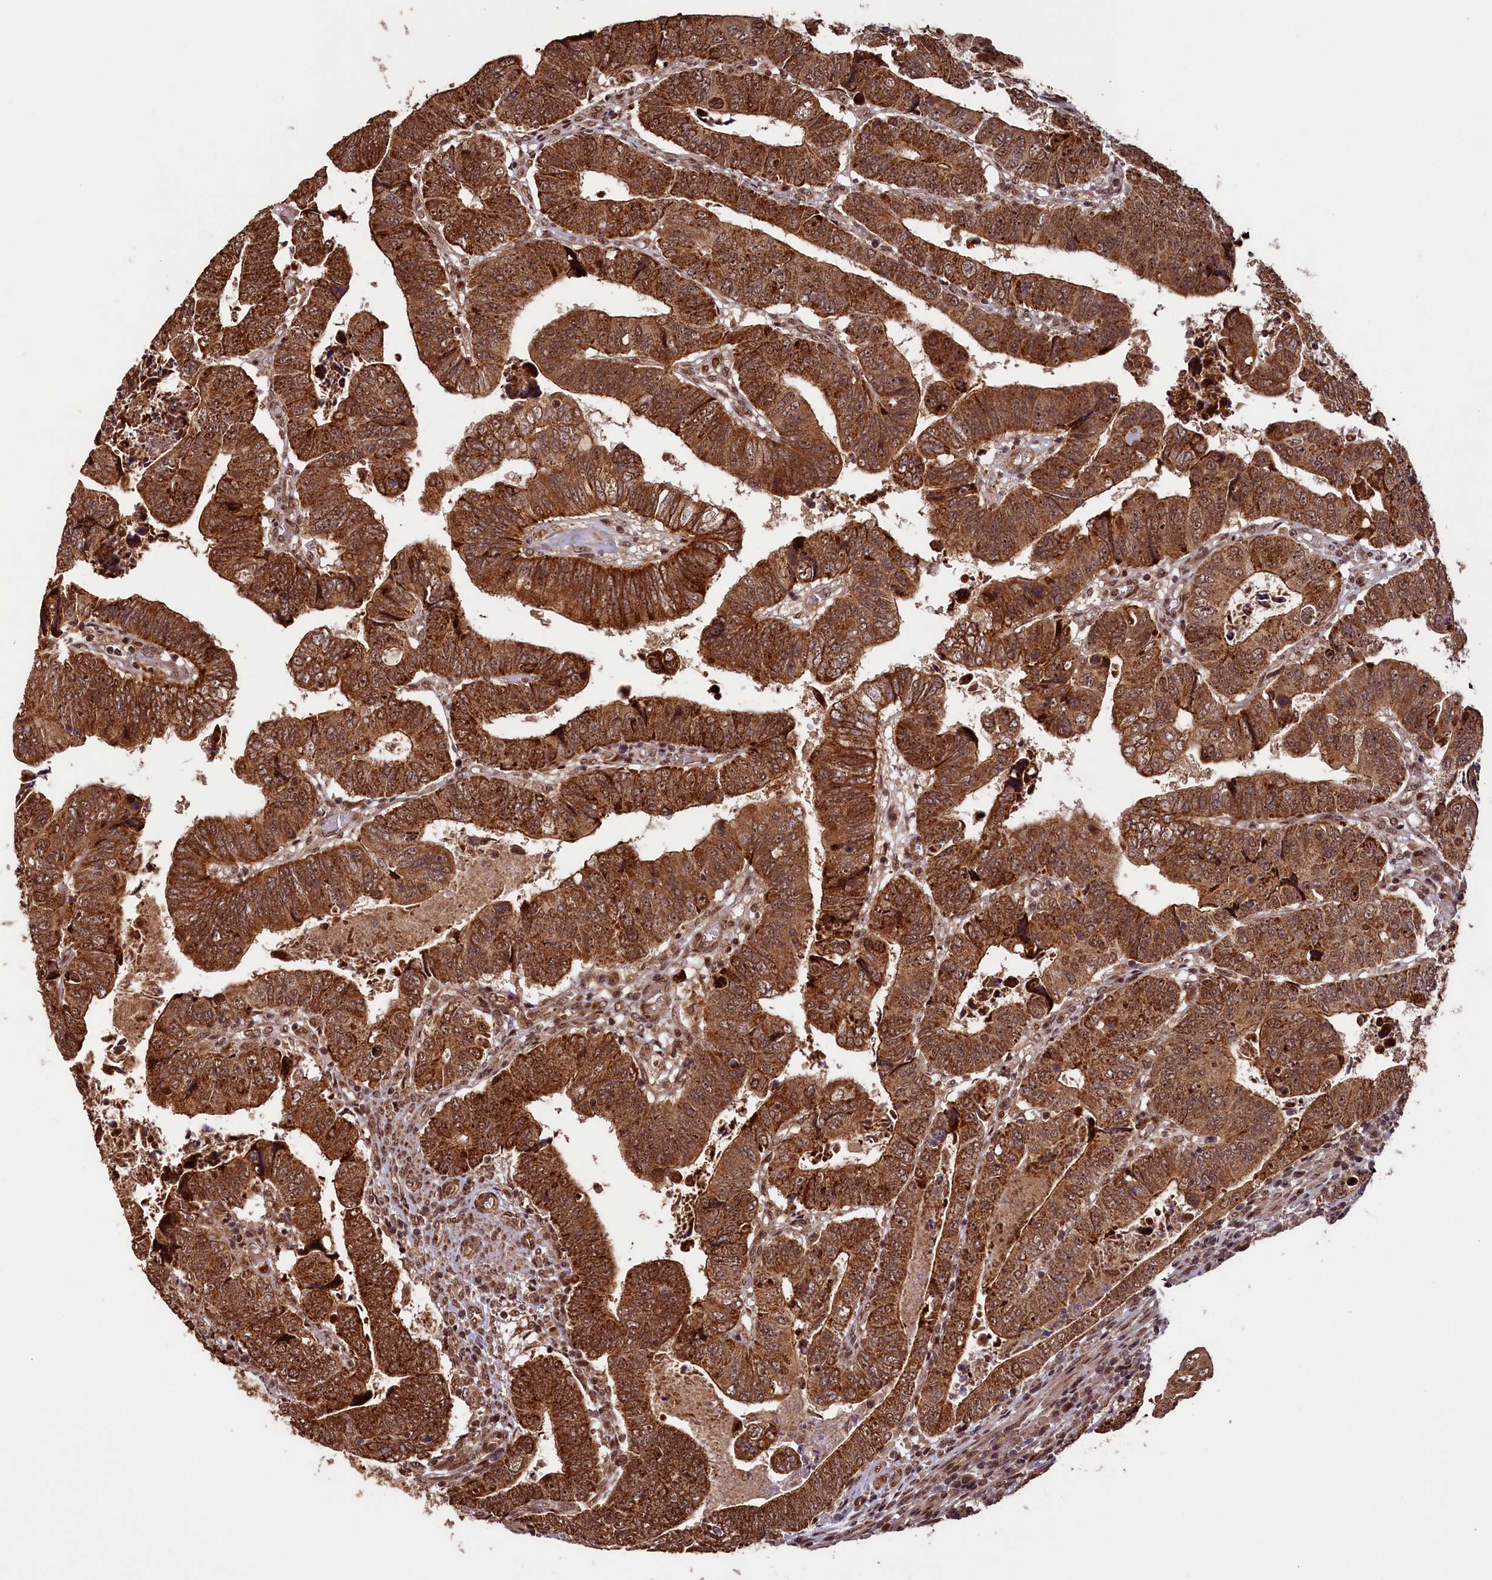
{"staining": {"intensity": "strong", "quantity": ">75%", "location": "cytoplasmic/membranous,nuclear"}, "tissue": "colorectal cancer", "cell_type": "Tumor cells", "image_type": "cancer", "snomed": [{"axis": "morphology", "description": "Normal tissue, NOS"}, {"axis": "morphology", "description": "Adenocarcinoma, NOS"}, {"axis": "topography", "description": "Rectum"}], "caption": "Colorectal adenocarcinoma was stained to show a protein in brown. There is high levels of strong cytoplasmic/membranous and nuclear expression in approximately >75% of tumor cells.", "gene": "SHPRH", "patient": {"sex": "female", "age": 65}}